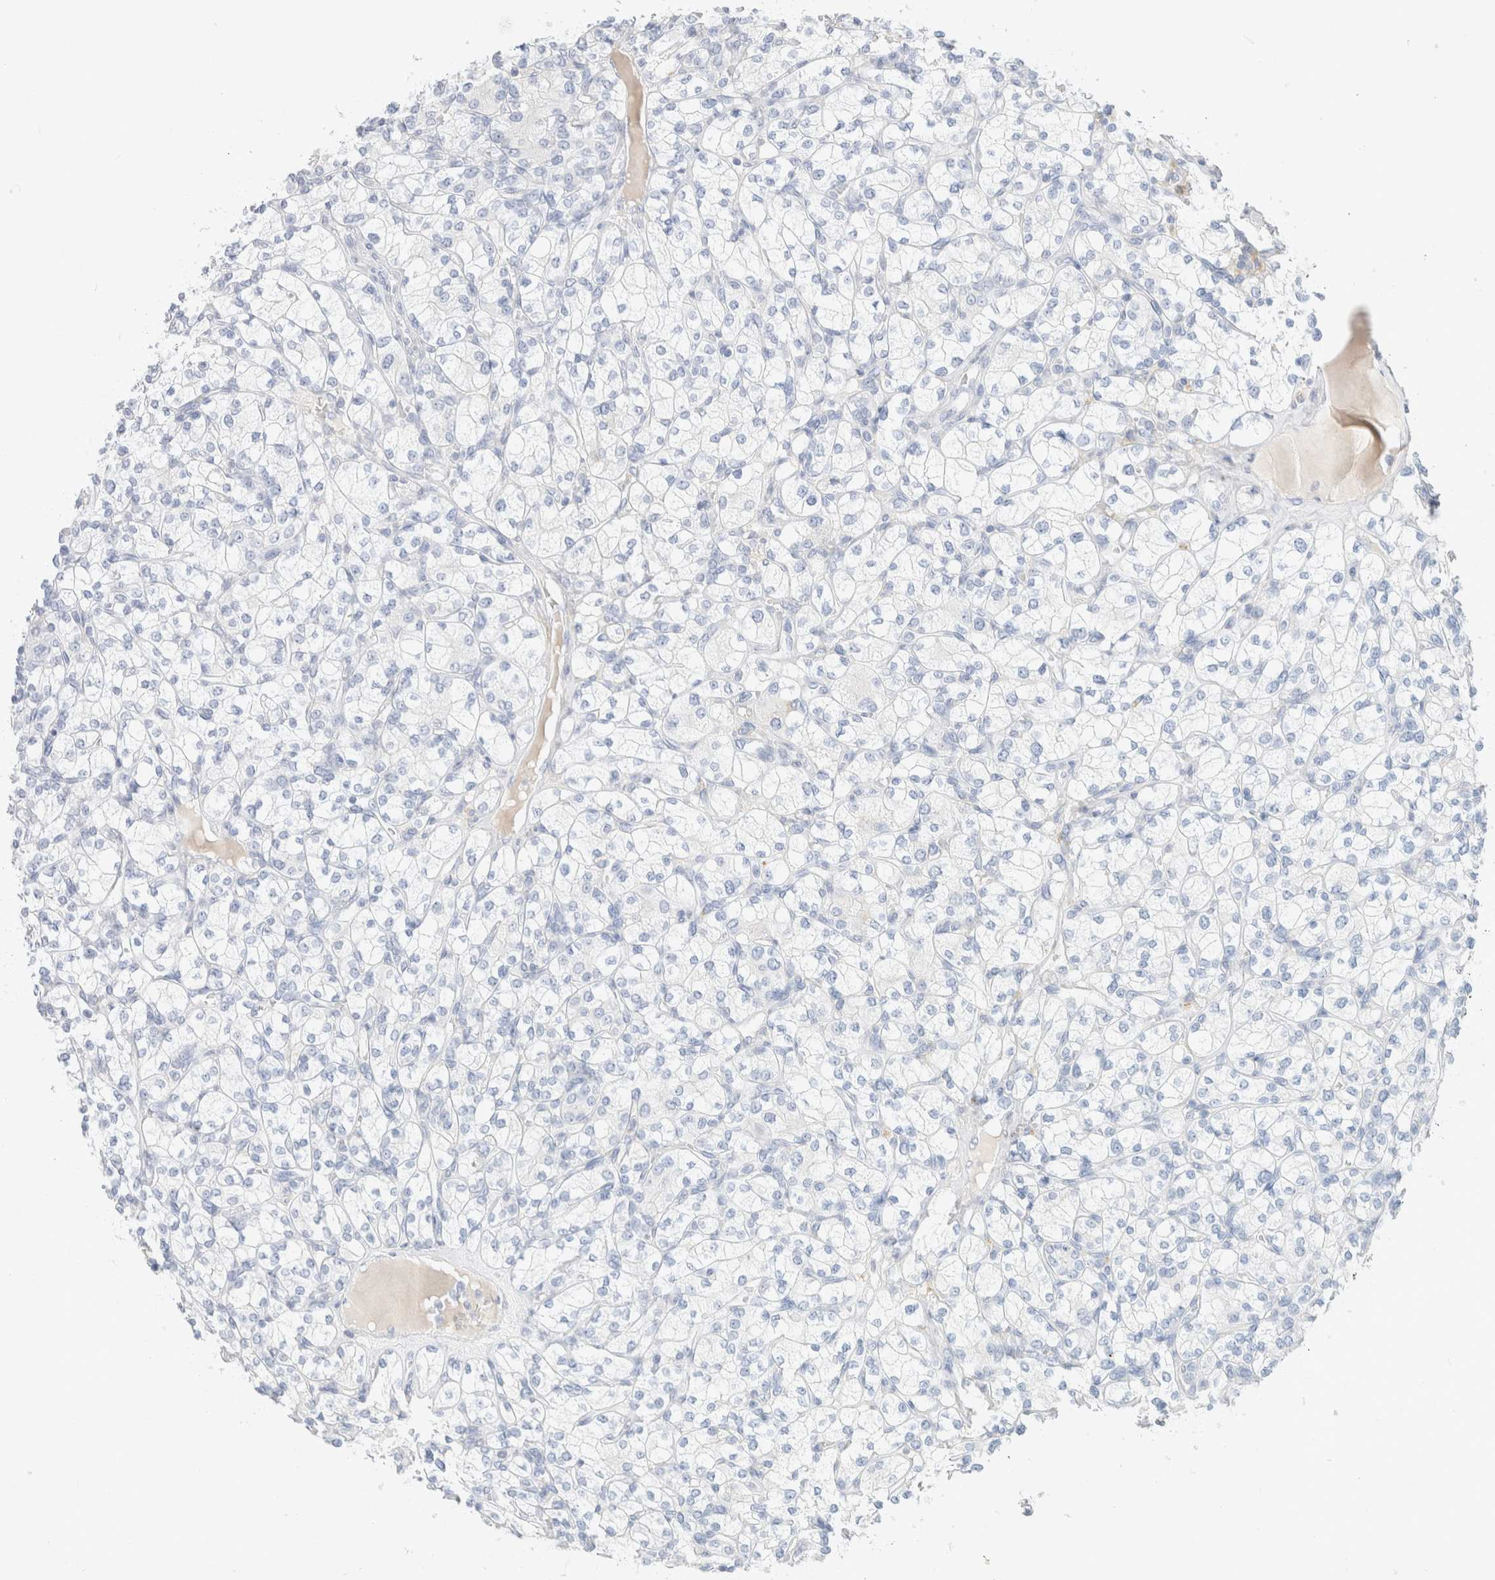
{"staining": {"intensity": "negative", "quantity": "none", "location": "none"}, "tissue": "renal cancer", "cell_type": "Tumor cells", "image_type": "cancer", "snomed": [{"axis": "morphology", "description": "Adenocarcinoma, NOS"}, {"axis": "topography", "description": "Kidney"}], "caption": "An immunohistochemistry photomicrograph of renal cancer (adenocarcinoma) is shown. There is no staining in tumor cells of renal cancer (adenocarcinoma).", "gene": "CPQ", "patient": {"sex": "male", "age": 77}}